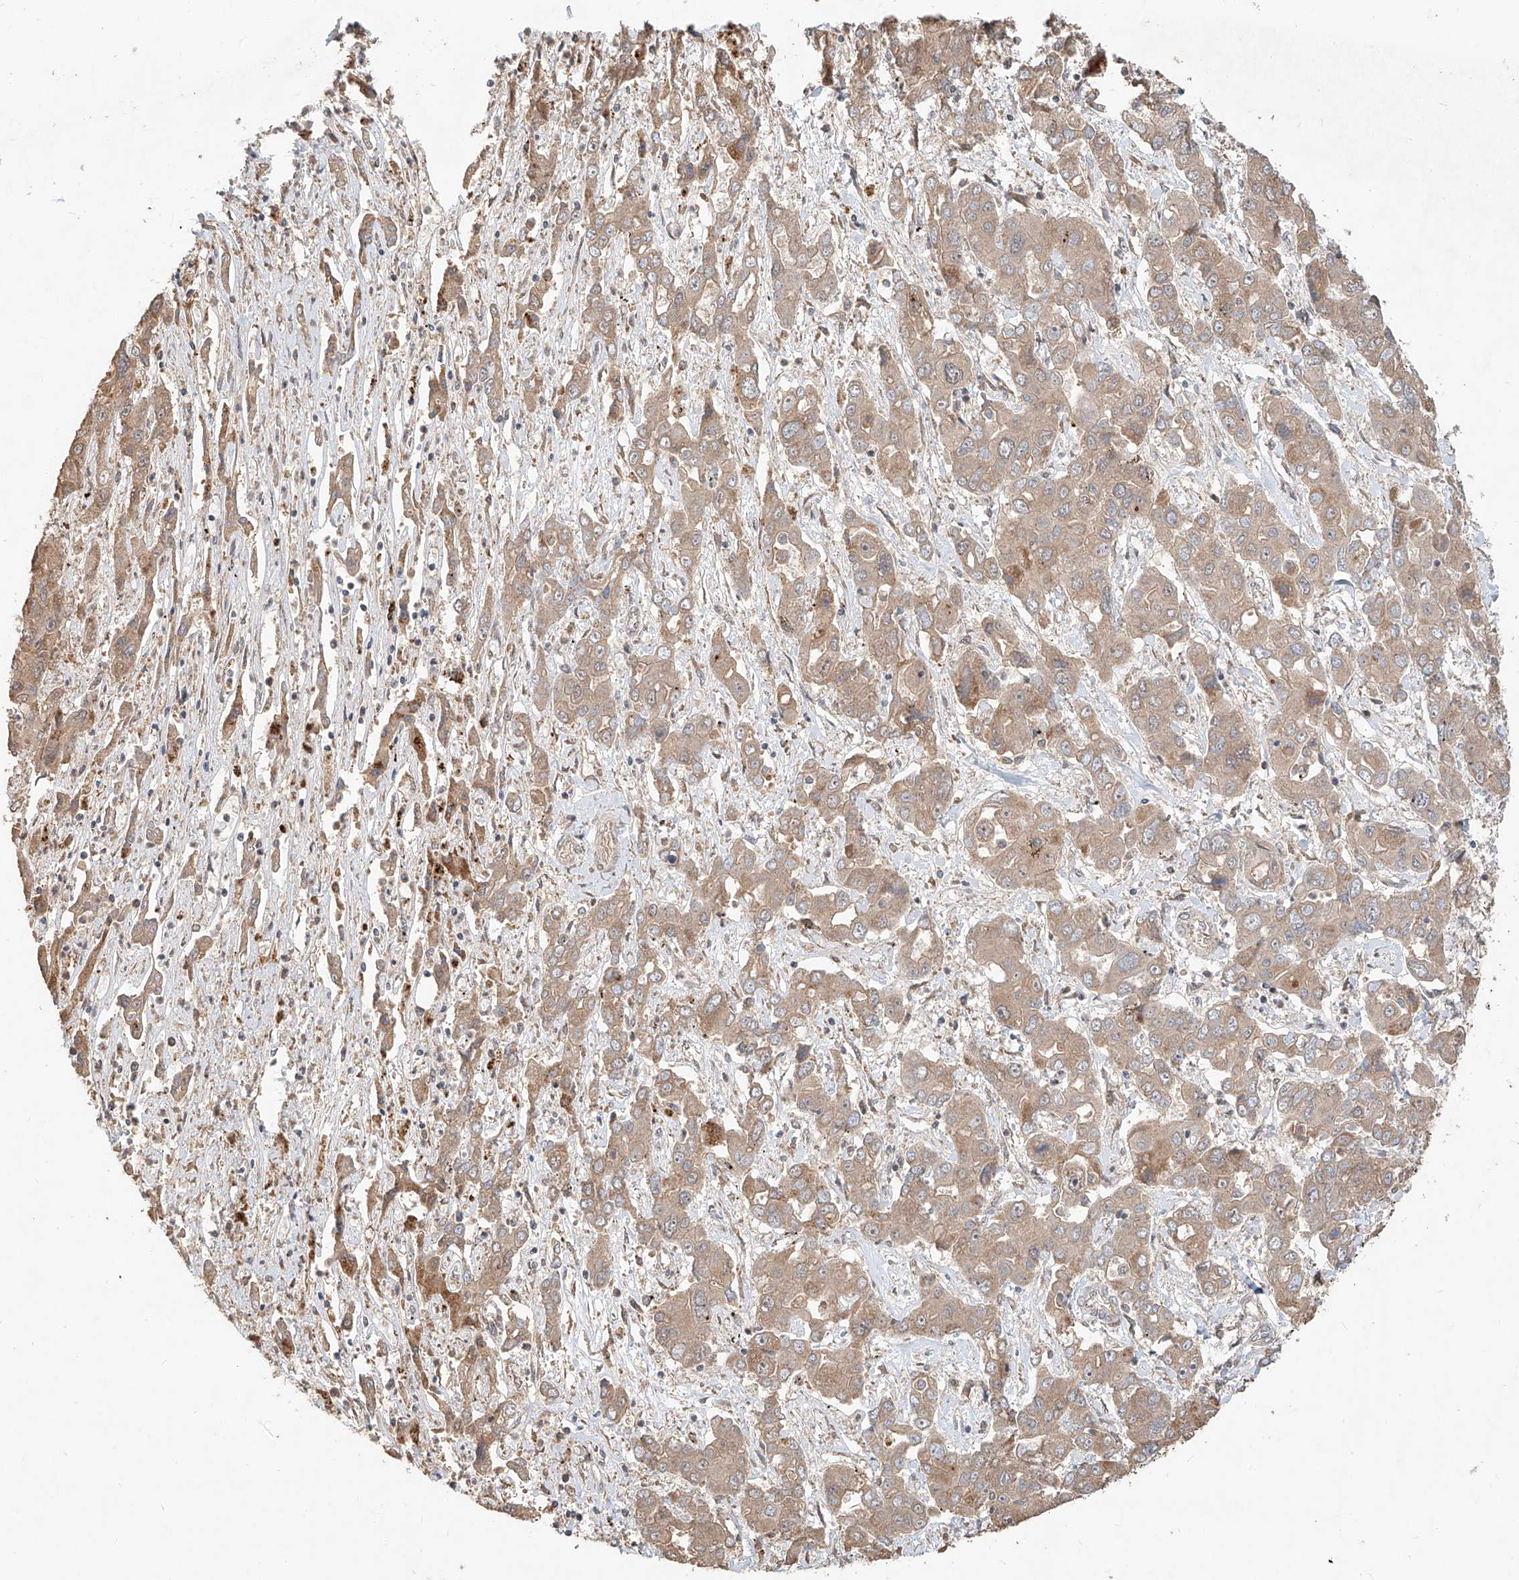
{"staining": {"intensity": "weak", "quantity": ">75%", "location": "cytoplasmic/membranous"}, "tissue": "liver cancer", "cell_type": "Tumor cells", "image_type": "cancer", "snomed": [{"axis": "morphology", "description": "Cholangiocarcinoma"}, {"axis": "topography", "description": "Liver"}], "caption": "Tumor cells demonstrate low levels of weak cytoplasmic/membranous expression in approximately >75% of cells in human liver cancer (cholangiocarcinoma).", "gene": "TMEM61", "patient": {"sex": "male", "age": 67}}